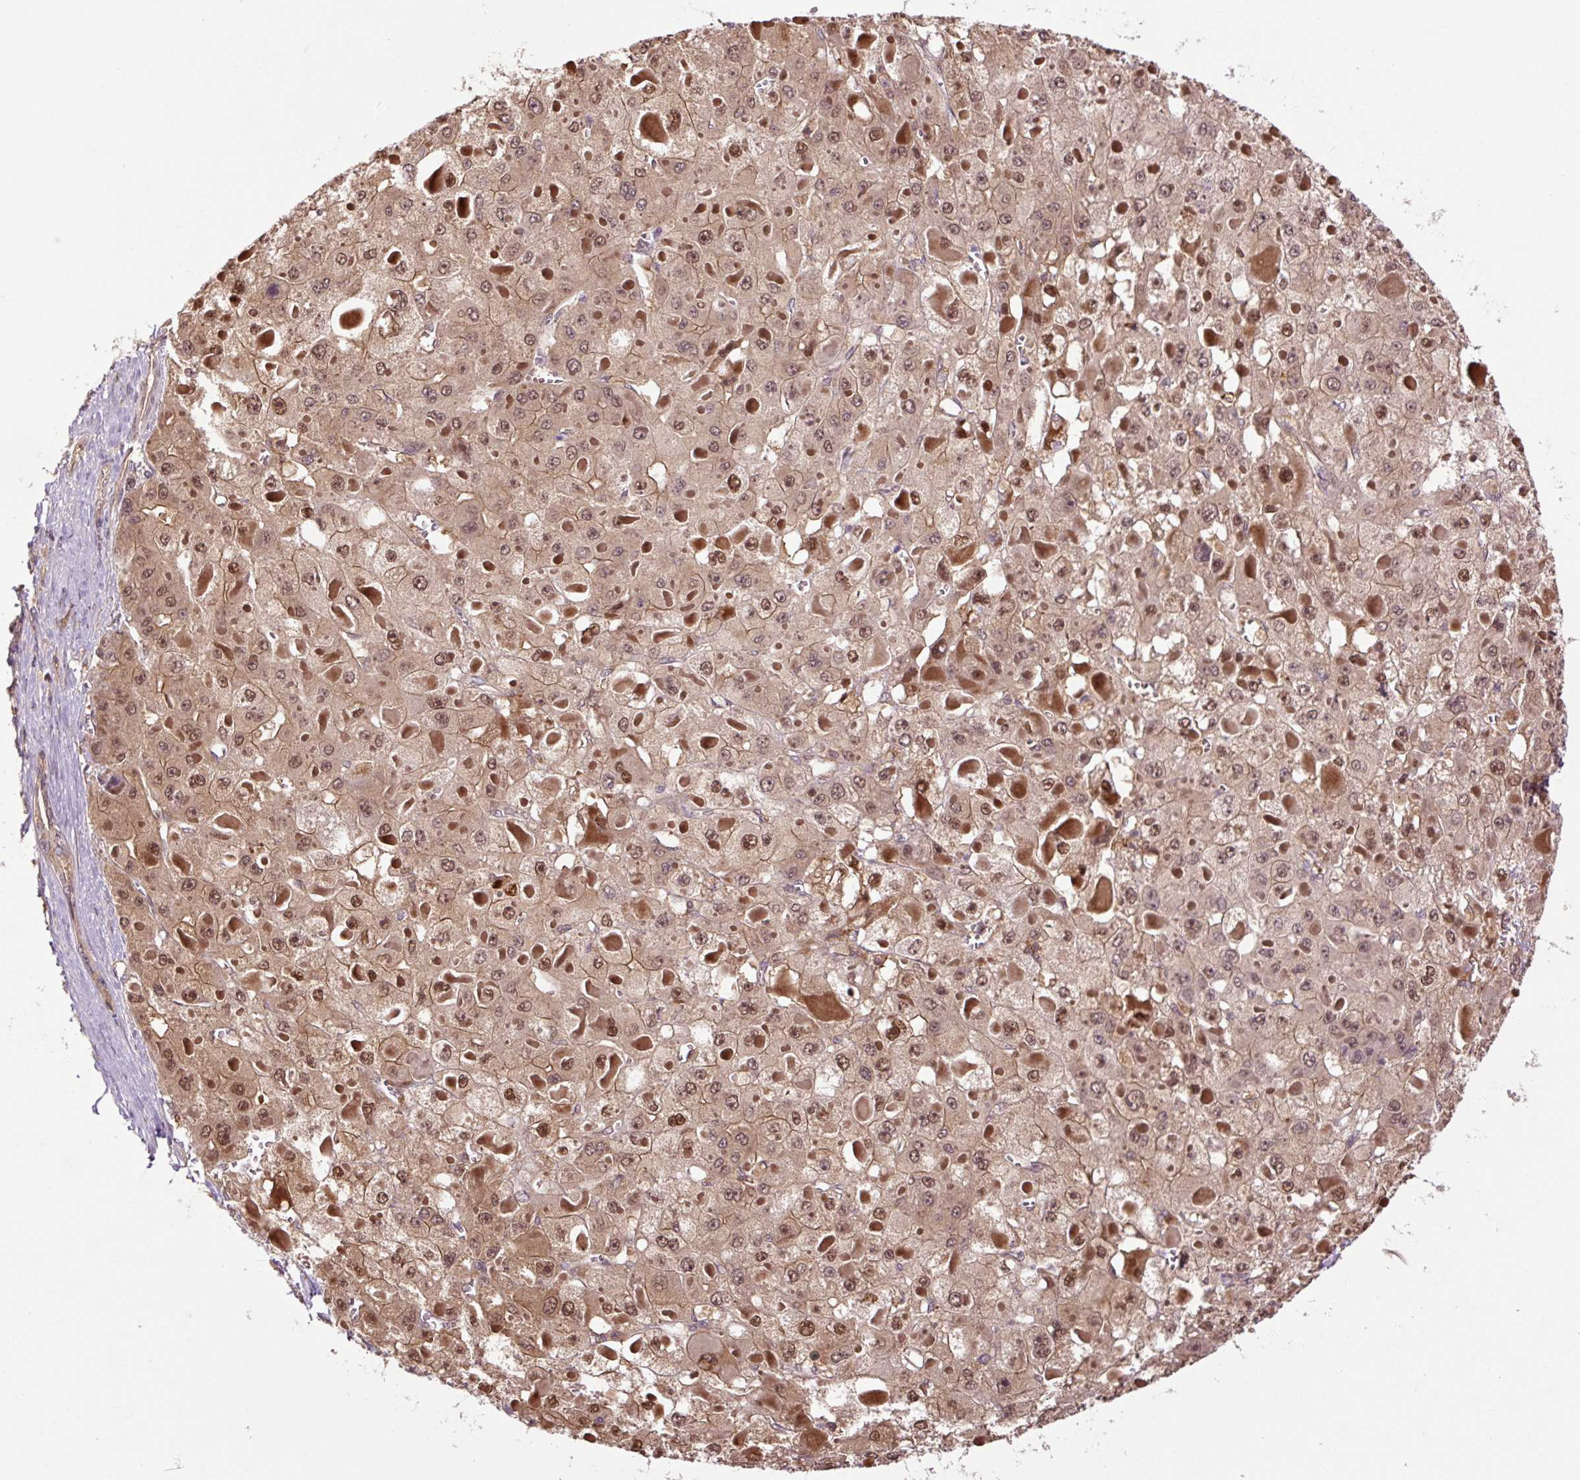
{"staining": {"intensity": "weak", "quantity": ">75%", "location": "cytoplasmic/membranous,nuclear"}, "tissue": "liver cancer", "cell_type": "Tumor cells", "image_type": "cancer", "snomed": [{"axis": "morphology", "description": "Carcinoma, Hepatocellular, NOS"}, {"axis": "topography", "description": "Liver"}], "caption": "Liver hepatocellular carcinoma stained with immunohistochemistry (IHC) demonstrates weak cytoplasmic/membranous and nuclear expression in approximately >75% of tumor cells.", "gene": "TPT1", "patient": {"sex": "female", "age": 73}}